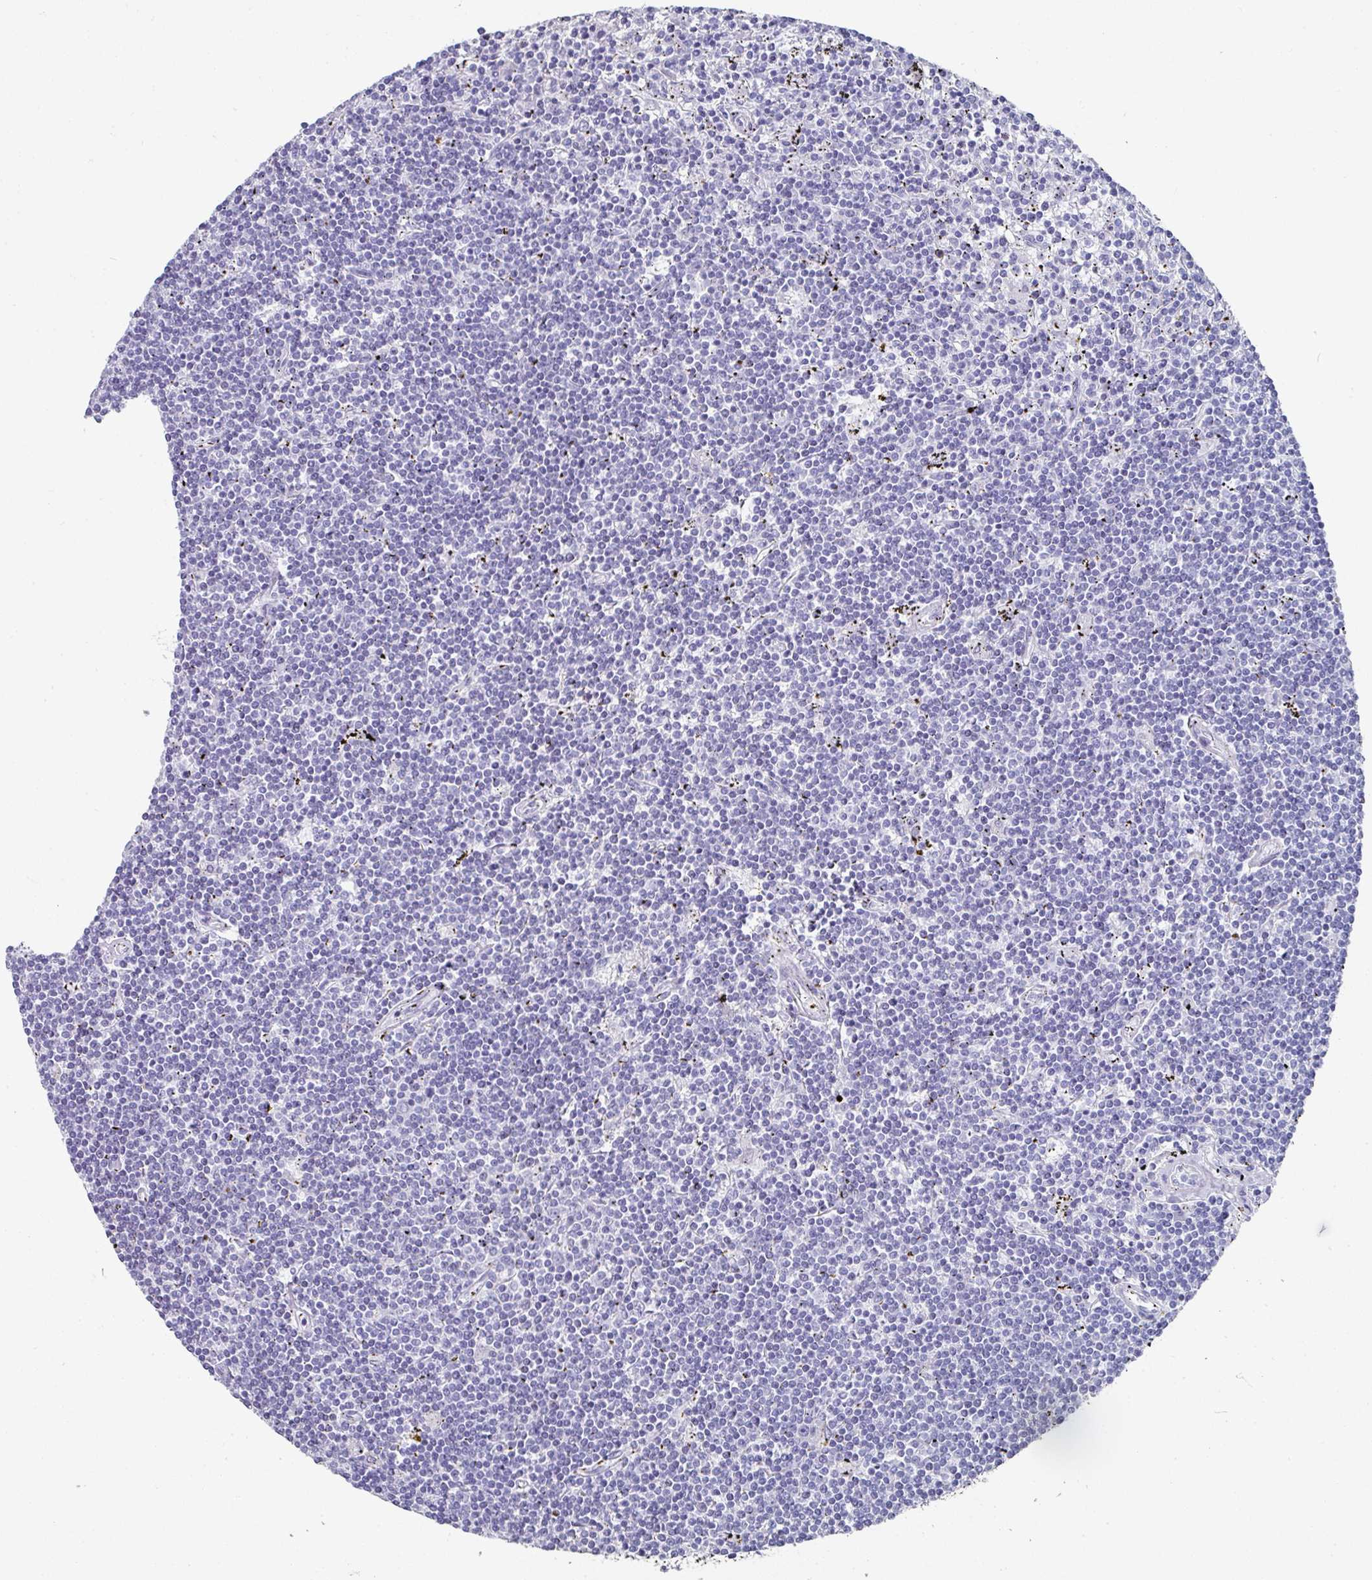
{"staining": {"intensity": "negative", "quantity": "none", "location": "none"}, "tissue": "lymphoma", "cell_type": "Tumor cells", "image_type": "cancer", "snomed": [{"axis": "morphology", "description": "Malignant lymphoma, non-Hodgkin's type, Low grade"}, {"axis": "topography", "description": "Spleen"}], "caption": "Protein analysis of lymphoma reveals no significant expression in tumor cells.", "gene": "SETBP1", "patient": {"sex": "male", "age": 76}}